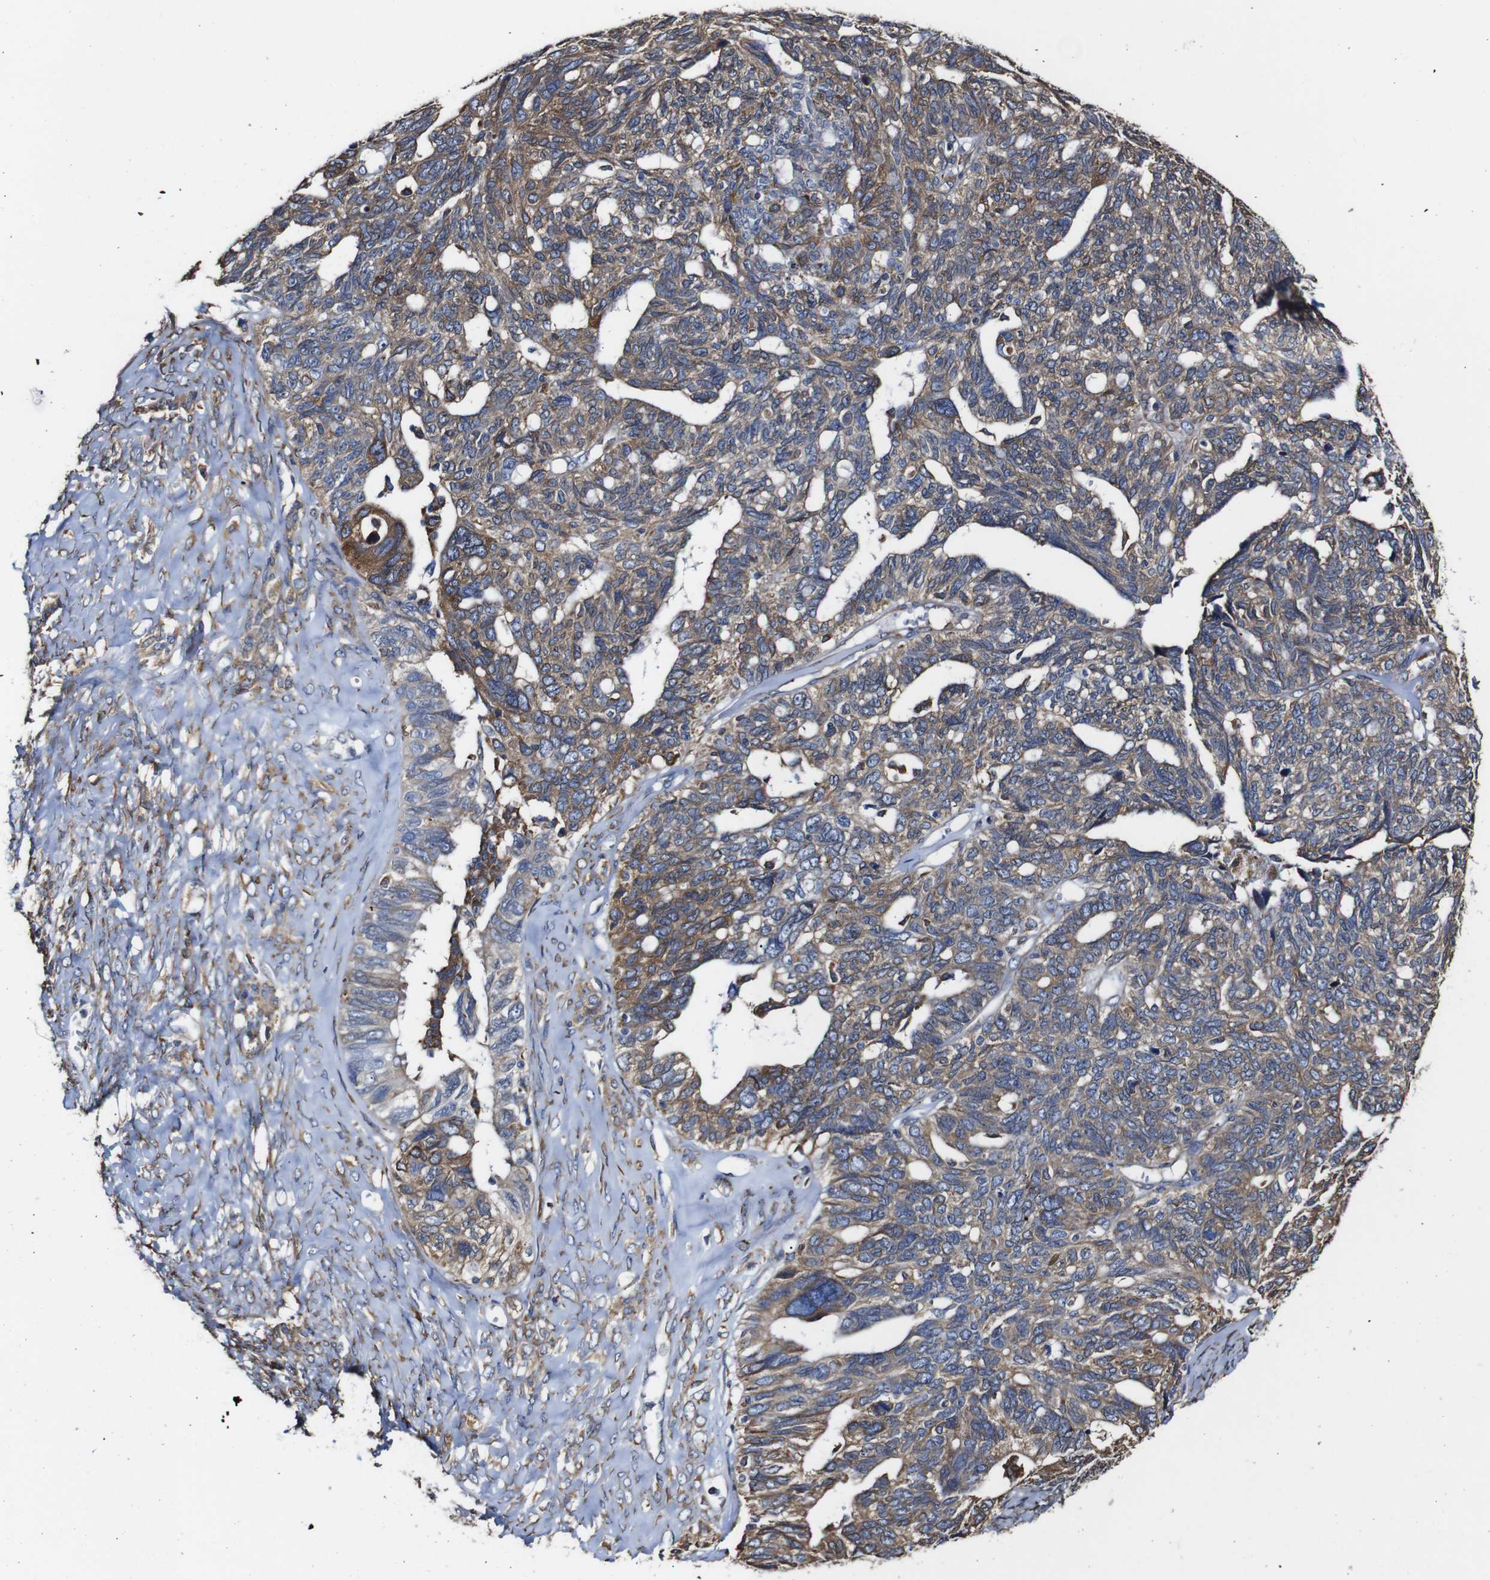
{"staining": {"intensity": "moderate", "quantity": ">75%", "location": "cytoplasmic/membranous"}, "tissue": "ovarian cancer", "cell_type": "Tumor cells", "image_type": "cancer", "snomed": [{"axis": "morphology", "description": "Cystadenocarcinoma, serous, NOS"}, {"axis": "topography", "description": "Ovary"}], "caption": "Human ovarian cancer (serous cystadenocarcinoma) stained for a protein (brown) shows moderate cytoplasmic/membranous positive positivity in about >75% of tumor cells.", "gene": "PPIB", "patient": {"sex": "female", "age": 79}}